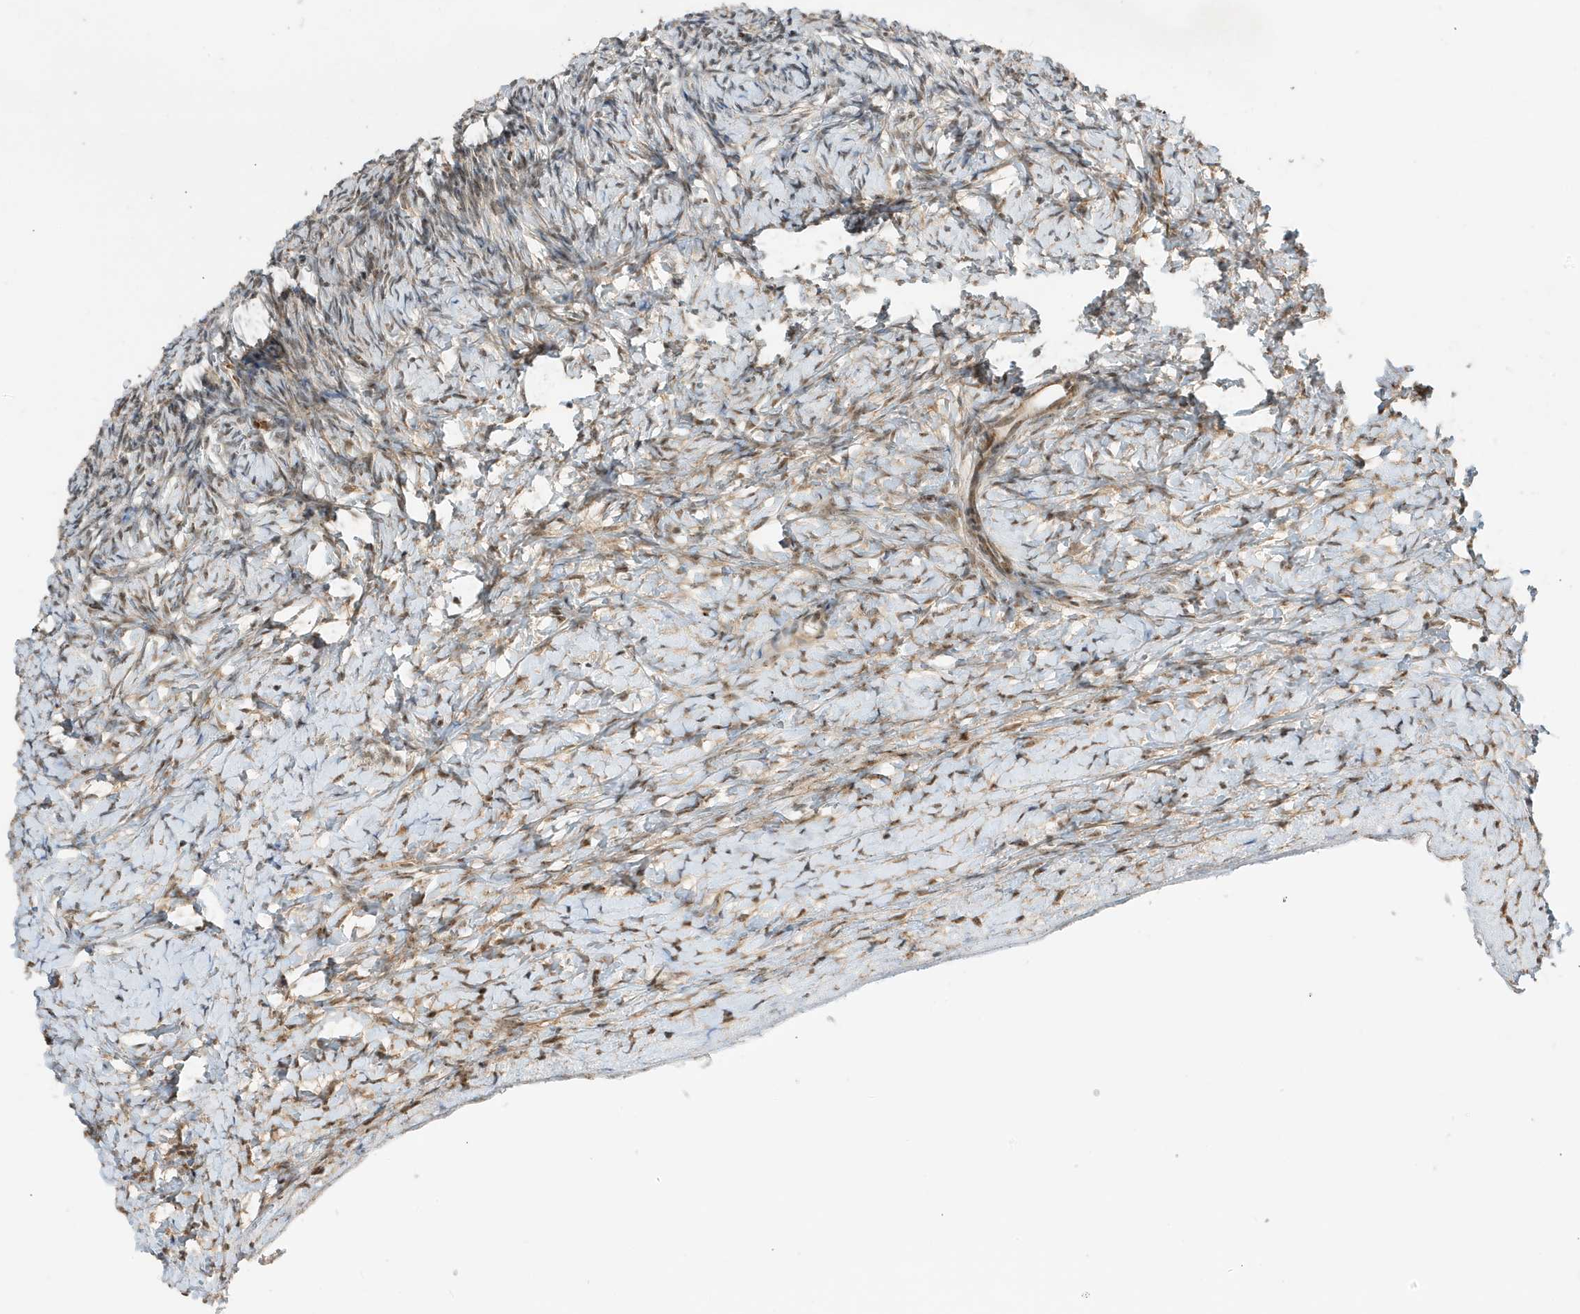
{"staining": {"intensity": "weak", "quantity": "25%-75%", "location": "nuclear"}, "tissue": "ovary", "cell_type": "Ovarian stroma cells", "image_type": "normal", "snomed": [{"axis": "morphology", "description": "Normal tissue, NOS"}, {"axis": "morphology", "description": "Developmental malformation"}, {"axis": "topography", "description": "Ovary"}], "caption": "Brown immunohistochemical staining in unremarkable human ovary shows weak nuclear positivity in approximately 25%-75% of ovarian stroma cells. The protein of interest is shown in brown color, while the nuclei are stained blue.", "gene": "MAST3", "patient": {"sex": "female", "age": 39}}